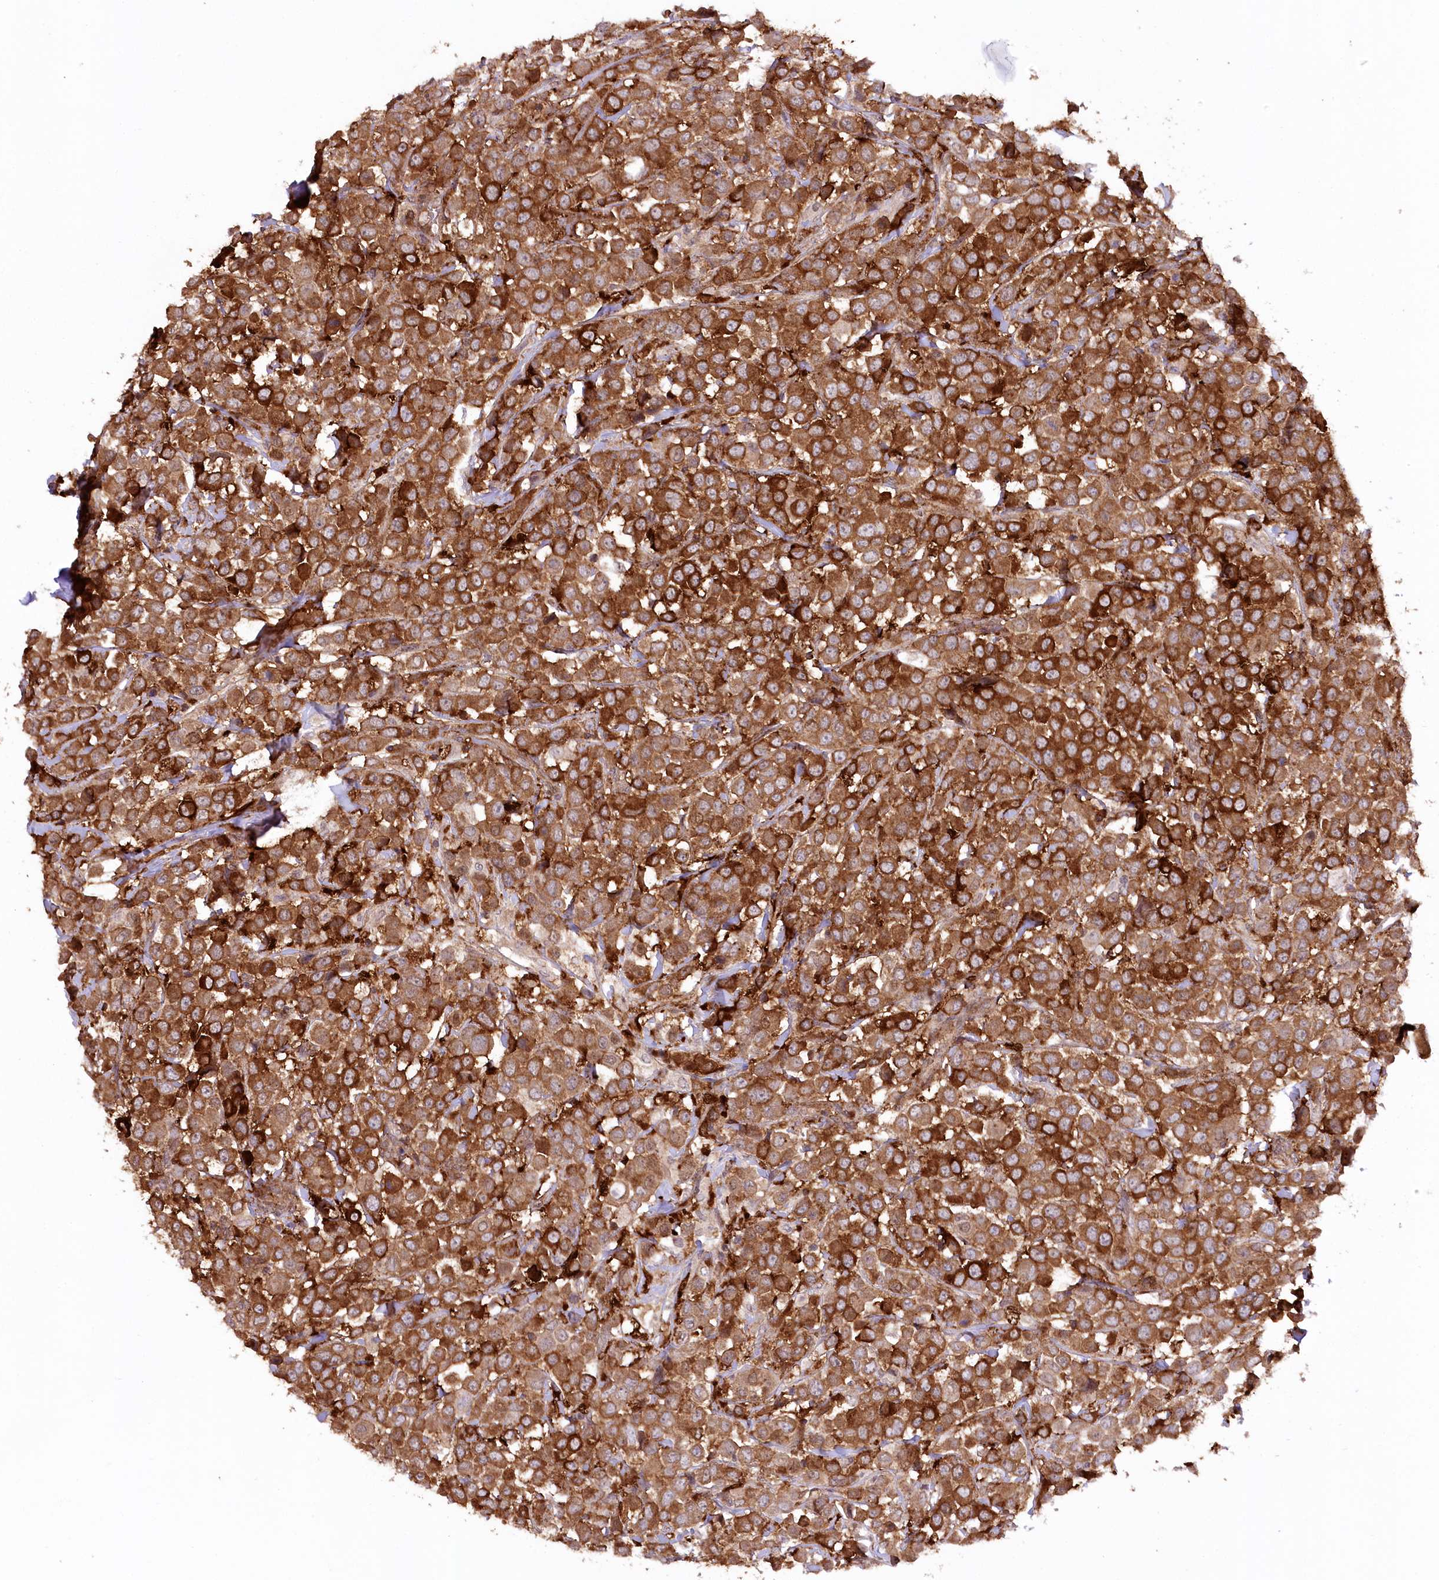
{"staining": {"intensity": "strong", "quantity": ">75%", "location": "cytoplasmic/membranous"}, "tissue": "breast cancer", "cell_type": "Tumor cells", "image_type": "cancer", "snomed": [{"axis": "morphology", "description": "Duct carcinoma"}, {"axis": "topography", "description": "Breast"}], "caption": "Human breast cancer (infiltrating ductal carcinoma) stained with a brown dye shows strong cytoplasmic/membranous positive positivity in approximately >75% of tumor cells.", "gene": "CCDC91", "patient": {"sex": "female", "age": 61}}